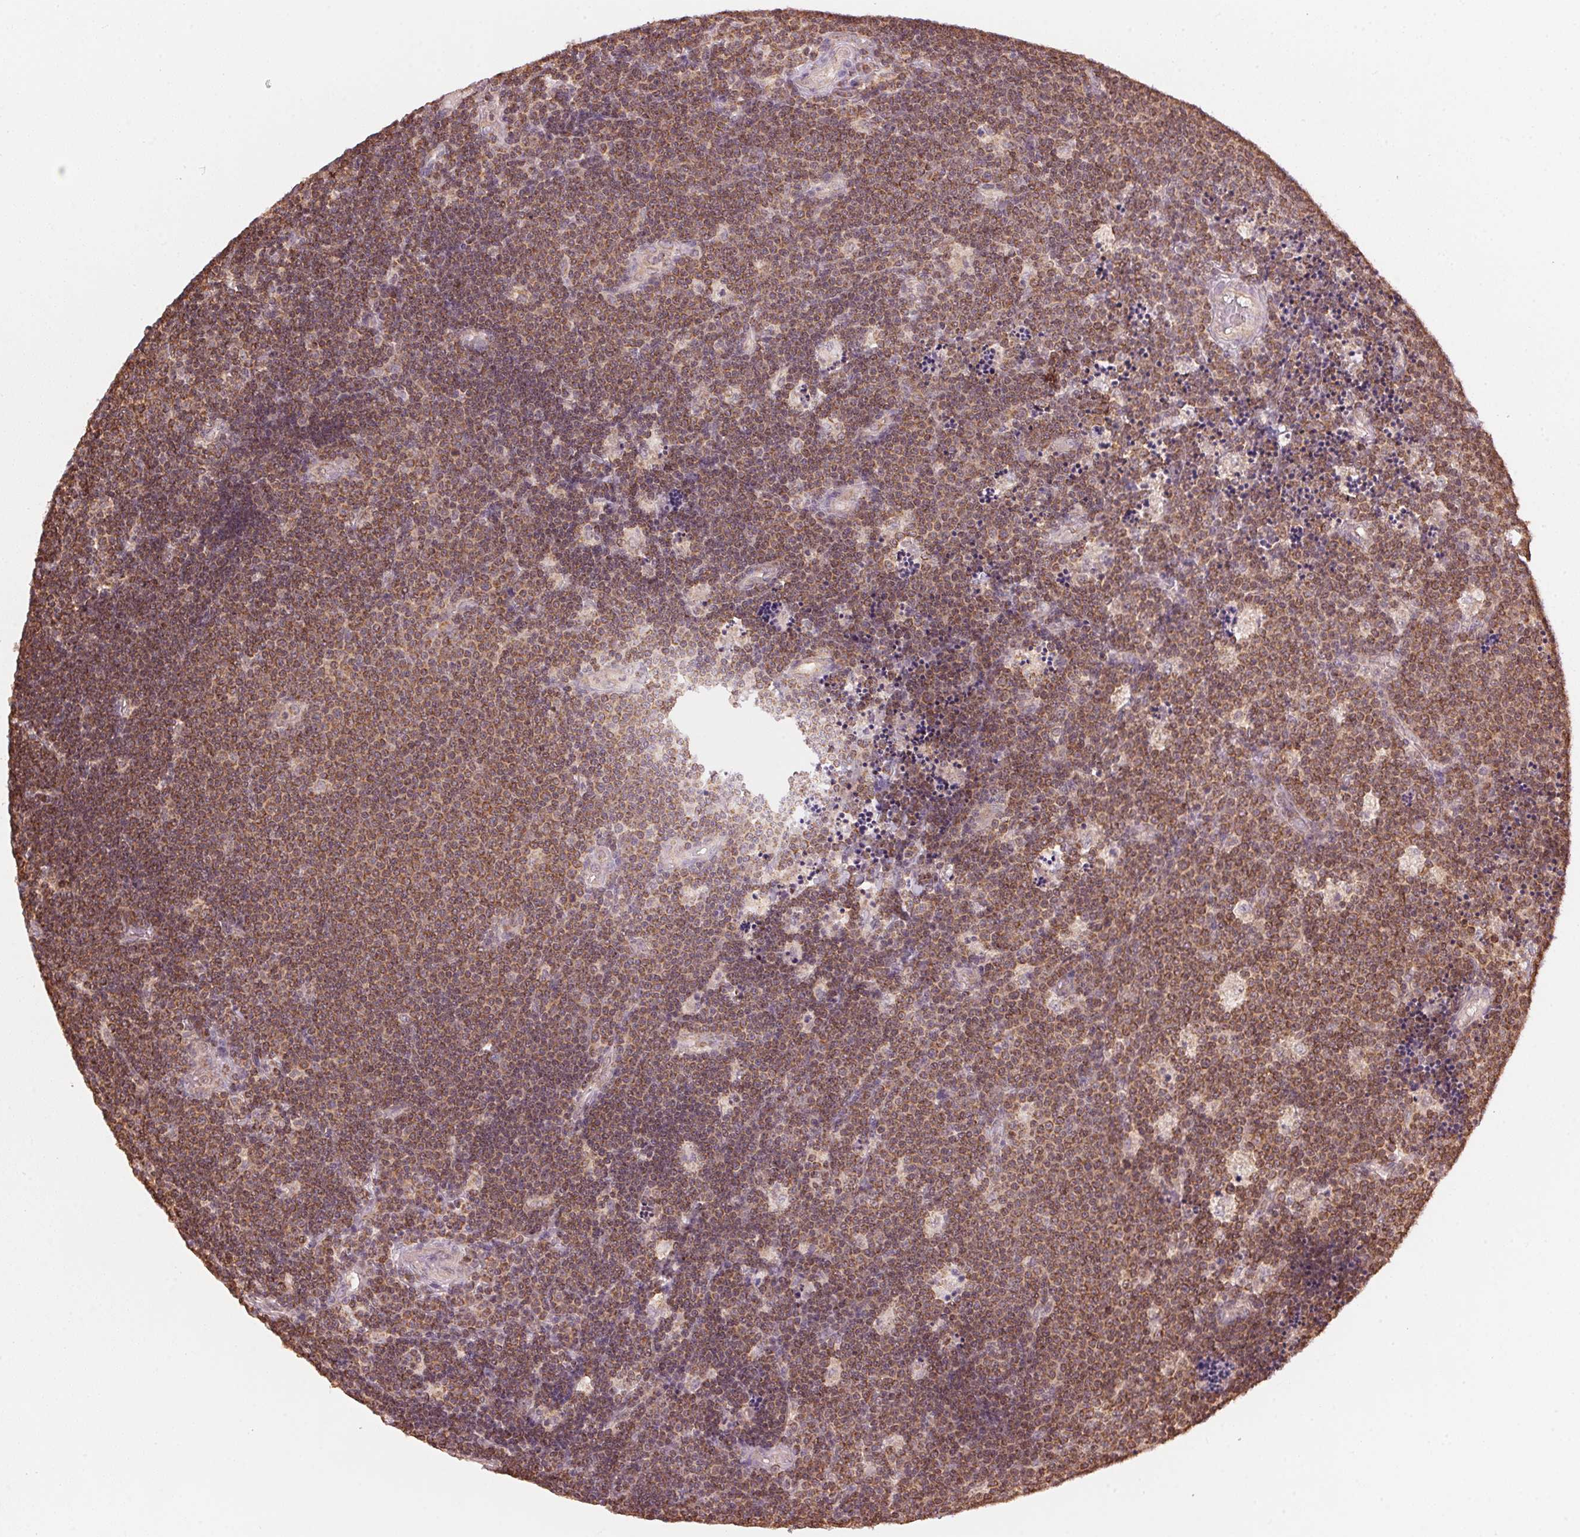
{"staining": {"intensity": "moderate", "quantity": ">75%", "location": "cytoplasmic/membranous"}, "tissue": "lymphoma", "cell_type": "Tumor cells", "image_type": "cancer", "snomed": [{"axis": "morphology", "description": "Malignant lymphoma, non-Hodgkin's type, Low grade"}, {"axis": "topography", "description": "Brain"}], "caption": "Protein expression by IHC demonstrates moderate cytoplasmic/membranous staining in approximately >75% of tumor cells in malignant lymphoma, non-Hodgkin's type (low-grade).", "gene": "ARHGAP6", "patient": {"sex": "female", "age": 66}}